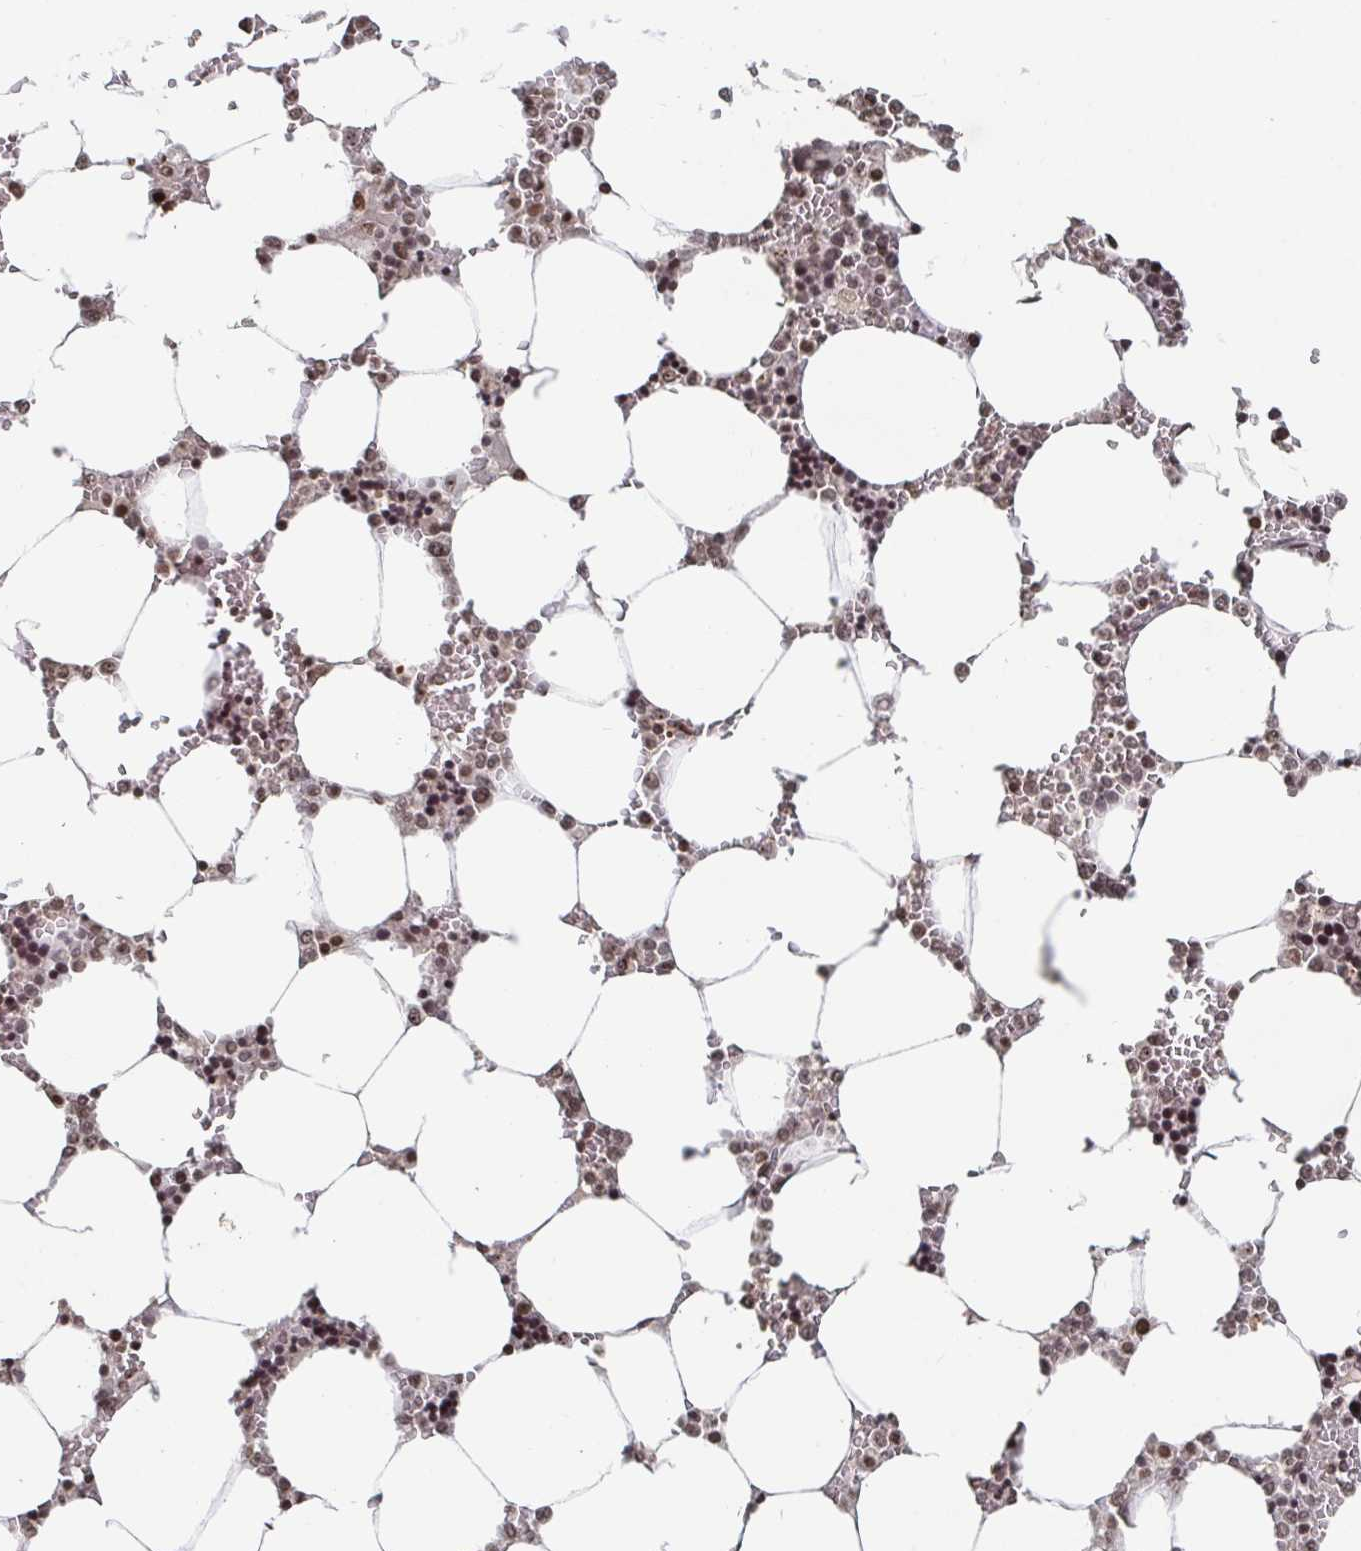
{"staining": {"intensity": "moderate", "quantity": "25%-75%", "location": "nuclear"}, "tissue": "bone marrow", "cell_type": "Hematopoietic cells", "image_type": "normal", "snomed": [{"axis": "morphology", "description": "Normal tissue, NOS"}, {"axis": "topography", "description": "Bone marrow"}], "caption": "Moderate nuclear positivity is present in approximately 25%-75% of hematopoietic cells in benign bone marrow. The staining was performed using DAB (3,3'-diaminobenzidine), with brown indicating positive protein expression. Nuclei are stained blue with hematoxylin.", "gene": "ZDHHC12", "patient": {"sex": "male", "age": 64}}